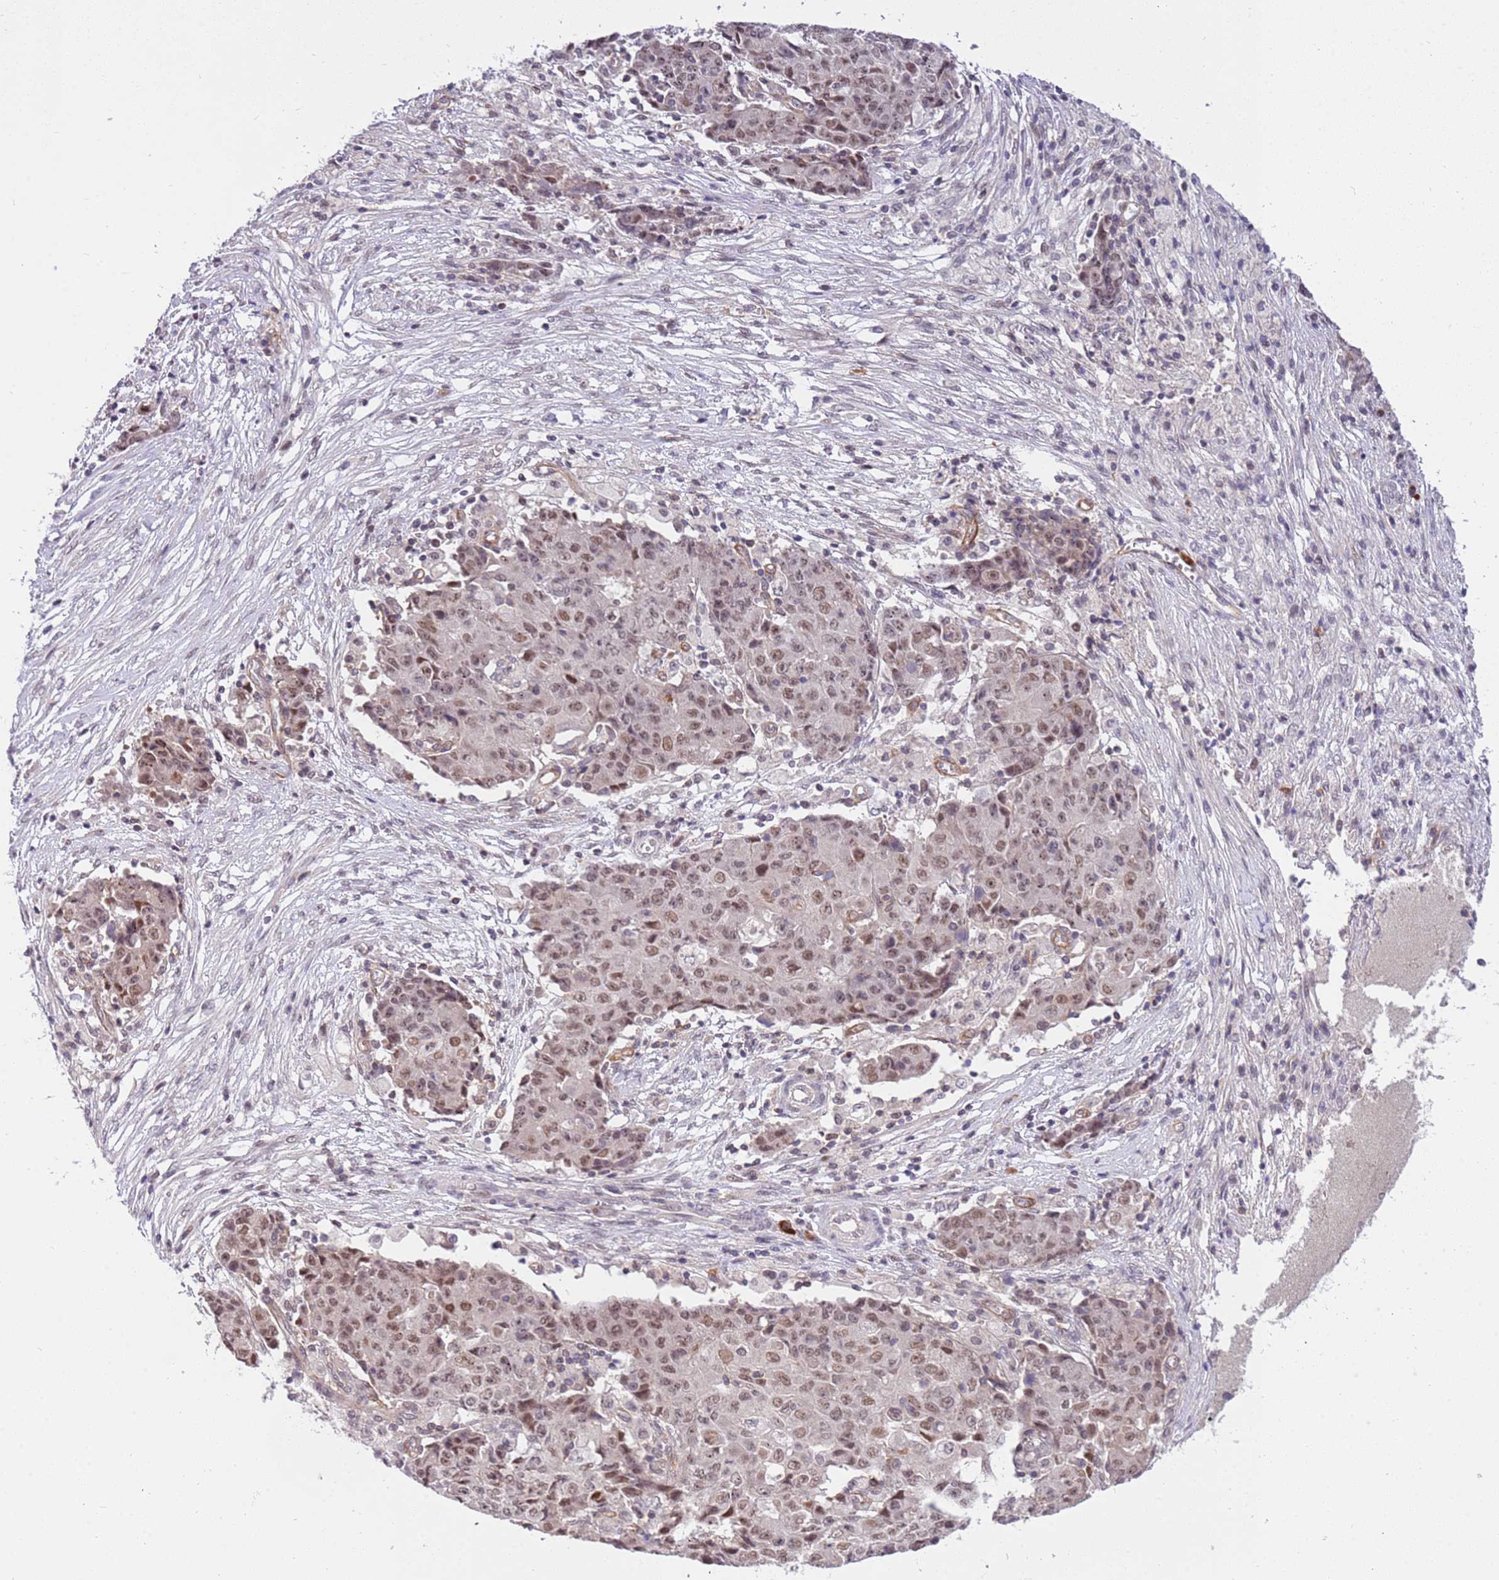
{"staining": {"intensity": "moderate", "quantity": "25%-75%", "location": "nuclear"}, "tissue": "ovarian cancer", "cell_type": "Tumor cells", "image_type": "cancer", "snomed": [{"axis": "morphology", "description": "Carcinoma, endometroid"}, {"axis": "topography", "description": "Ovary"}], "caption": "This is an image of IHC staining of ovarian cancer, which shows moderate expression in the nuclear of tumor cells.", "gene": "MAGEF1", "patient": {"sex": "female", "age": 42}}